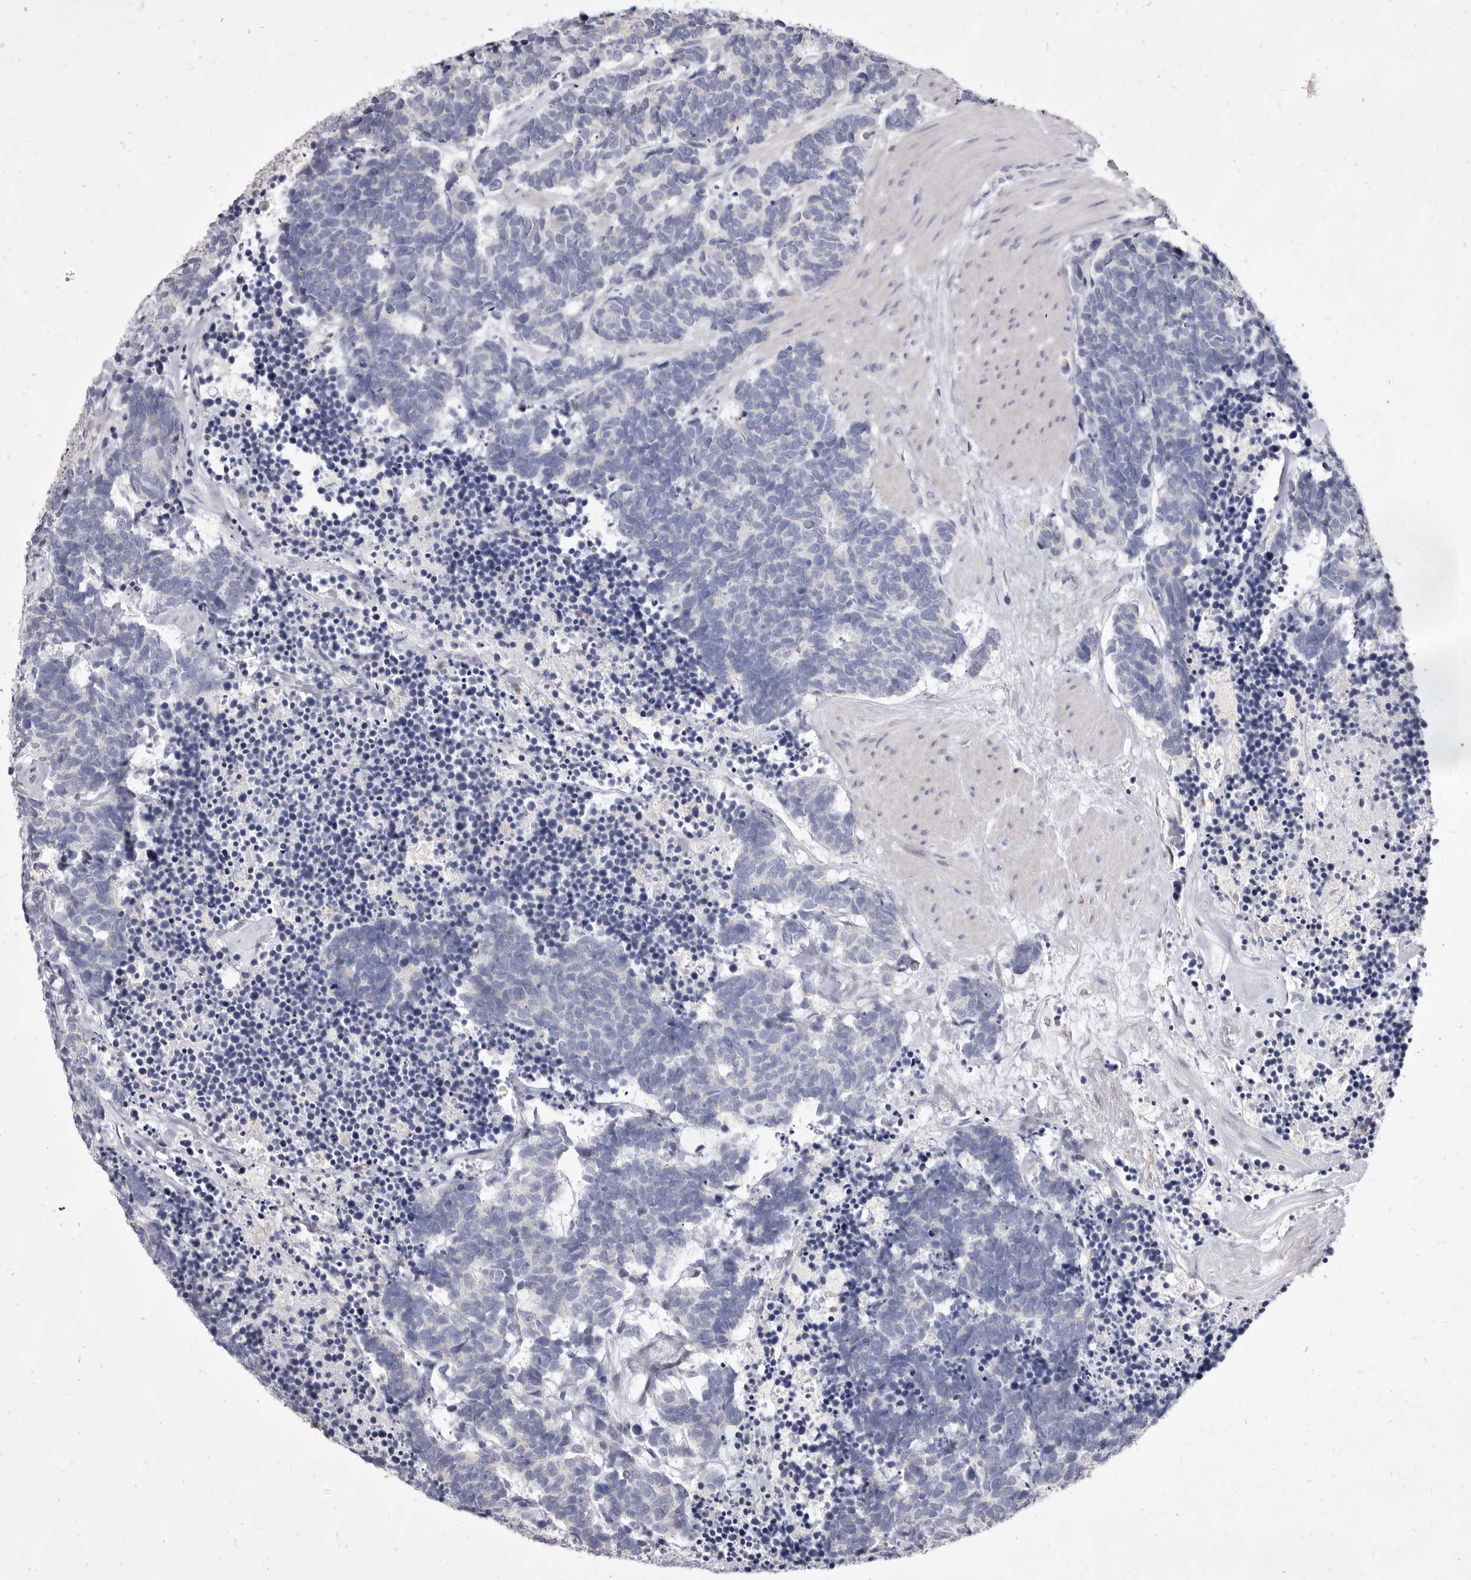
{"staining": {"intensity": "negative", "quantity": "none", "location": "none"}, "tissue": "carcinoid", "cell_type": "Tumor cells", "image_type": "cancer", "snomed": [{"axis": "morphology", "description": "Carcinoma, NOS"}, {"axis": "morphology", "description": "Carcinoid, malignant, NOS"}, {"axis": "topography", "description": "Urinary bladder"}], "caption": "Micrograph shows no significant protein expression in tumor cells of carcinoid.", "gene": "CYP2E1", "patient": {"sex": "male", "age": 57}}